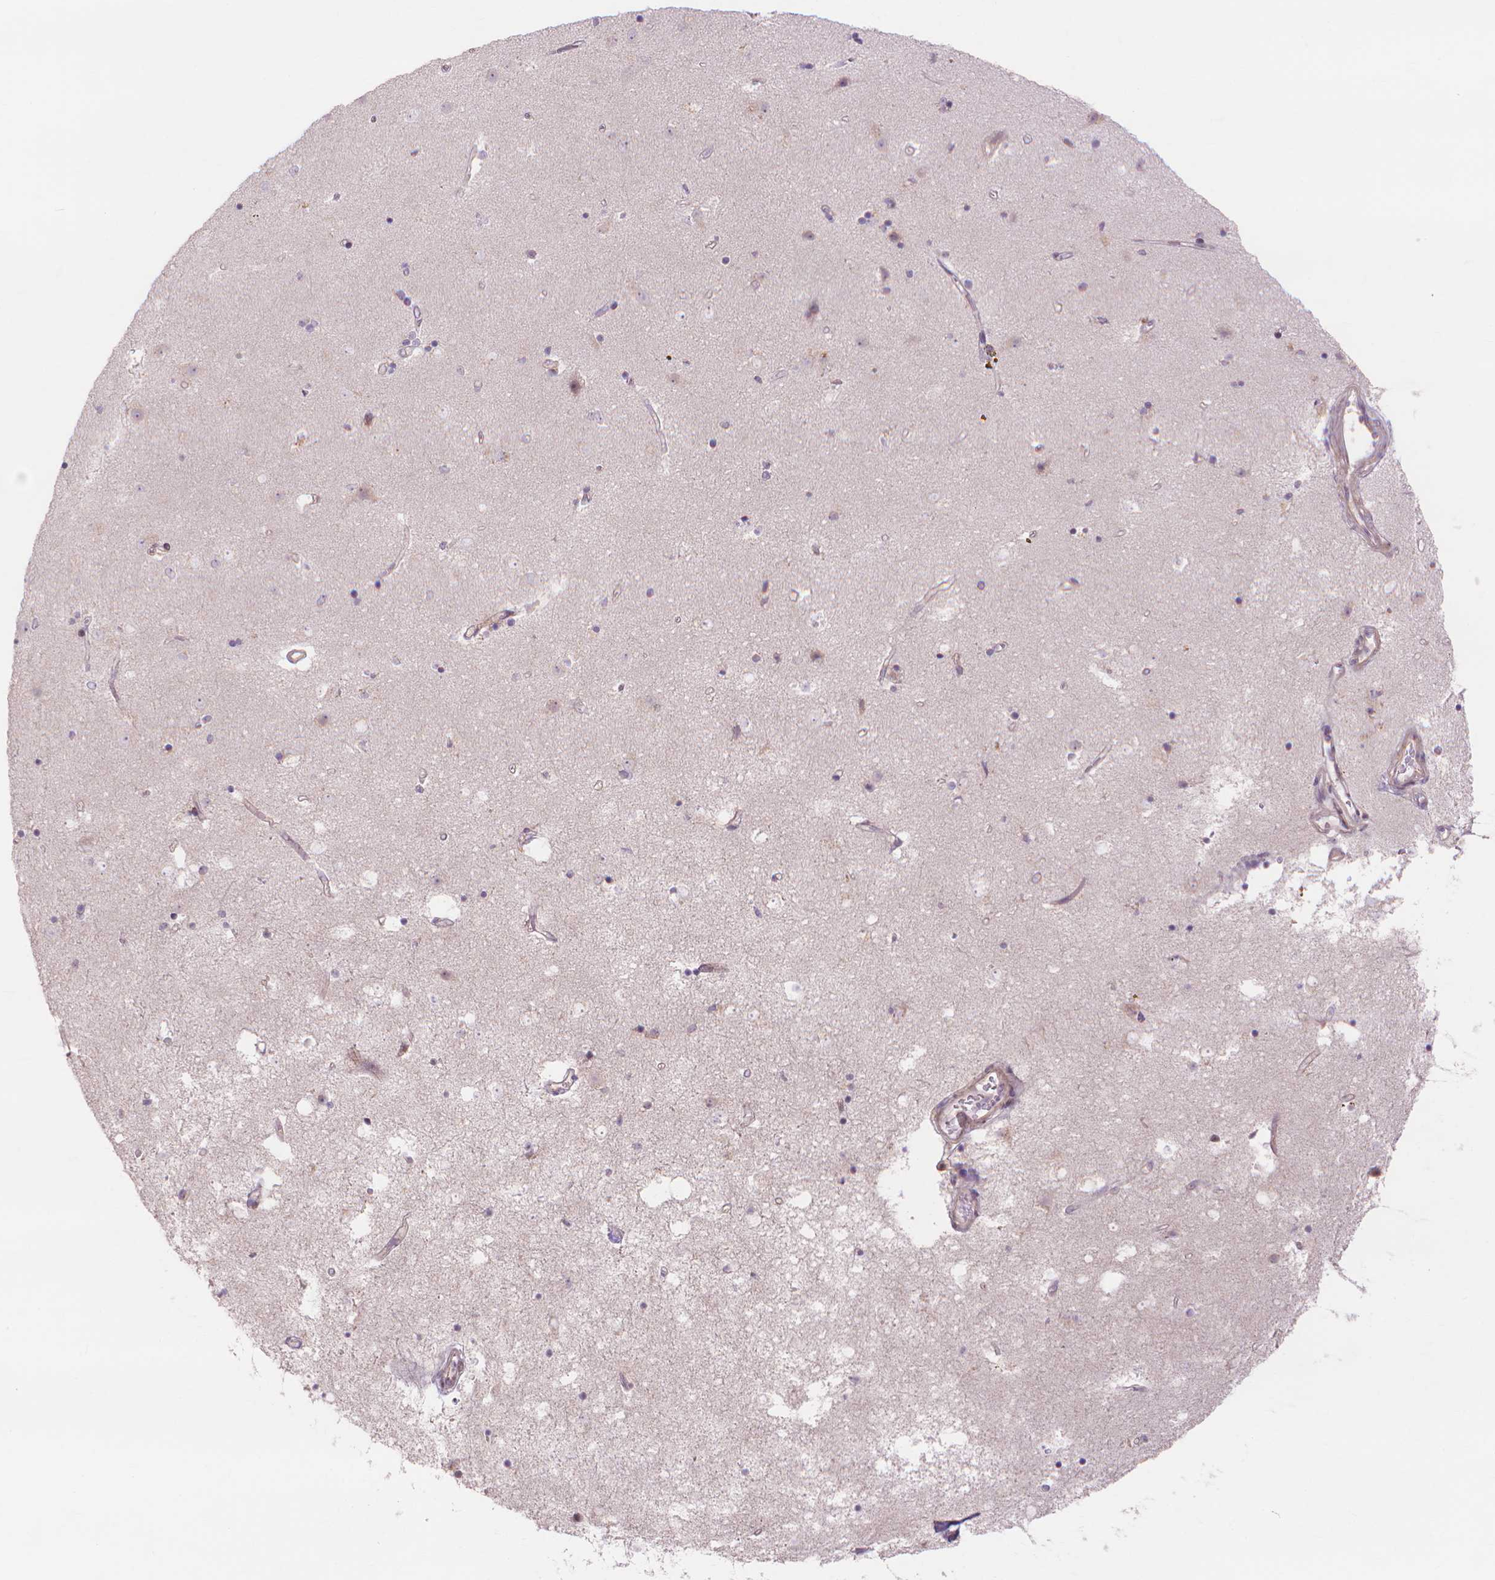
{"staining": {"intensity": "negative", "quantity": "none", "location": "none"}, "tissue": "caudate", "cell_type": "Glial cells", "image_type": "normal", "snomed": [{"axis": "morphology", "description": "Normal tissue, NOS"}, {"axis": "topography", "description": "Lateral ventricle wall"}], "caption": "Human caudate stained for a protein using immunohistochemistry shows no positivity in glial cells.", "gene": "PRDM13", "patient": {"sex": "female", "age": 71}}